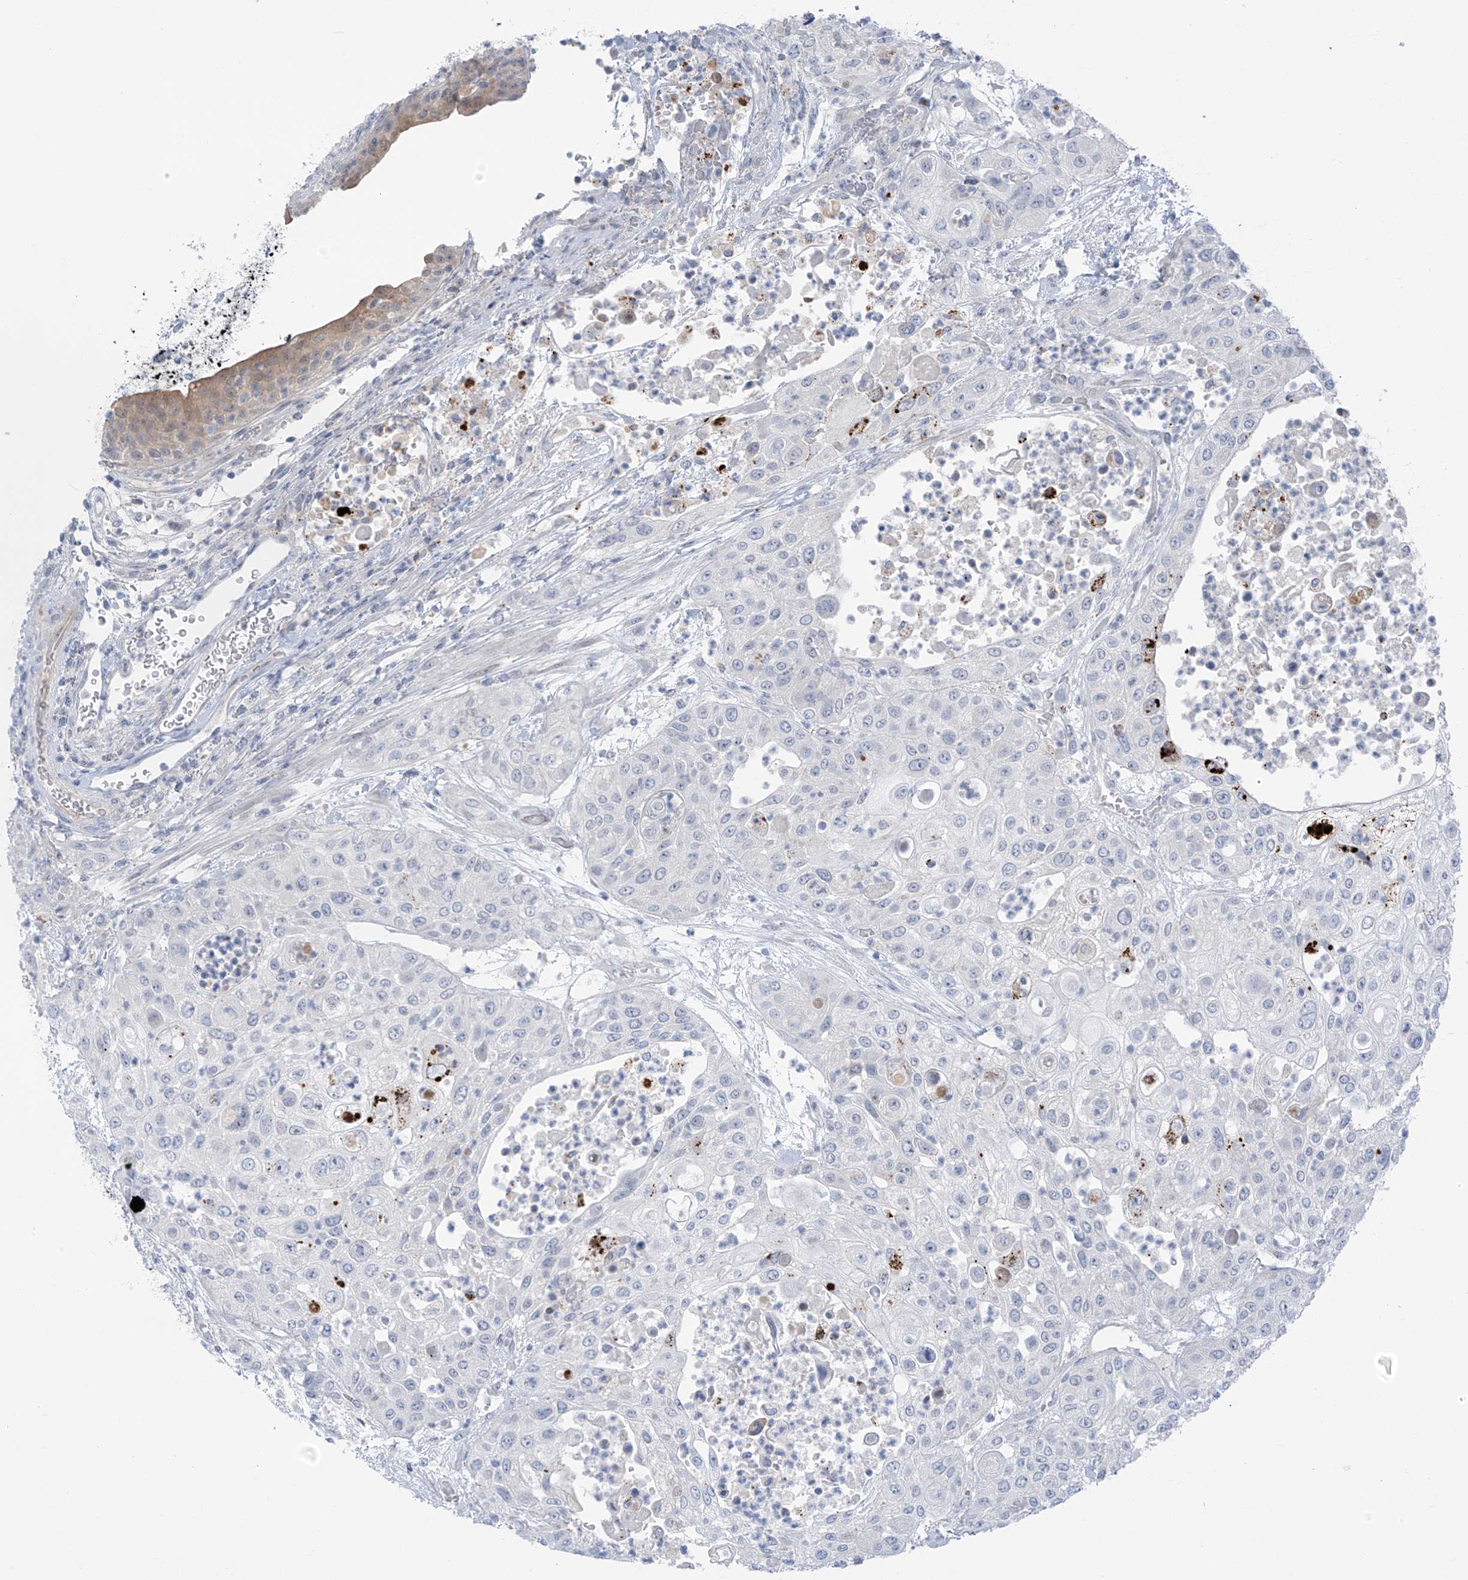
{"staining": {"intensity": "negative", "quantity": "none", "location": "none"}, "tissue": "urothelial cancer", "cell_type": "Tumor cells", "image_type": "cancer", "snomed": [{"axis": "morphology", "description": "Urothelial carcinoma, High grade"}, {"axis": "topography", "description": "Urinary bladder"}], "caption": "There is no significant expression in tumor cells of urothelial cancer. The staining is performed using DAB (3,3'-diaminobenzidine) brown chromogen with nuclei counter-stained in using hematoxylin.", "gene": "ZNF793", "patient": {"sex": "female", "age": 79}}